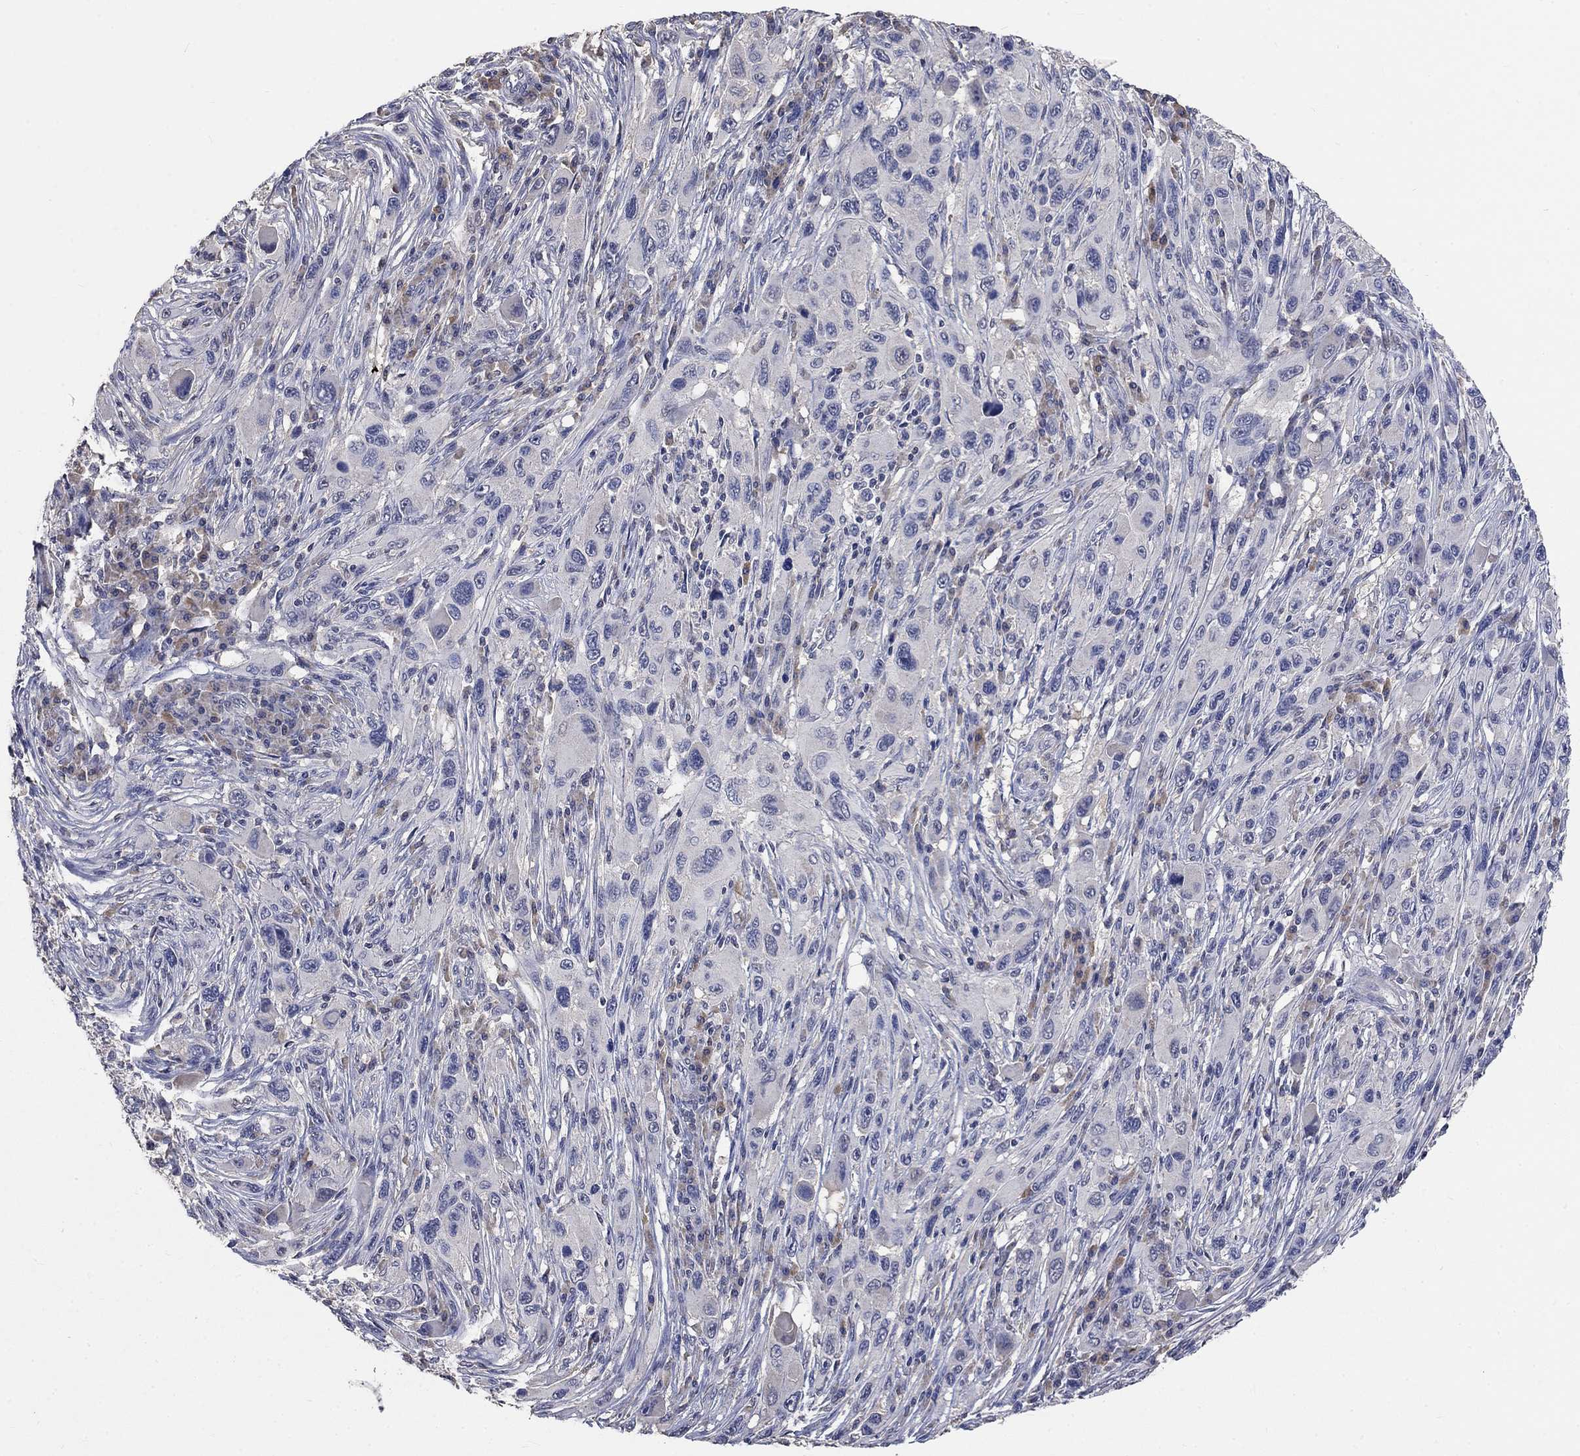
{"staining": {"intensity": "negative", "quantity": "none", "location": "none"}, "tissue": "melanoma", "cell_type": "Tumor cells", "image_type": "cancer", "snomed": [{"axis": "morphology", "description": "Malignant melanoma, NOS"}, {"axis": "topography", "description": "Skin"}], "caption": "An immunohistochemistry (IHC) photomicrograph of malignant melanoma is shown. There is no staining in tumor cells of malignant melanoma.", "gene": "ZBTB18", "patient": {"sex": "male", "age": 53}}